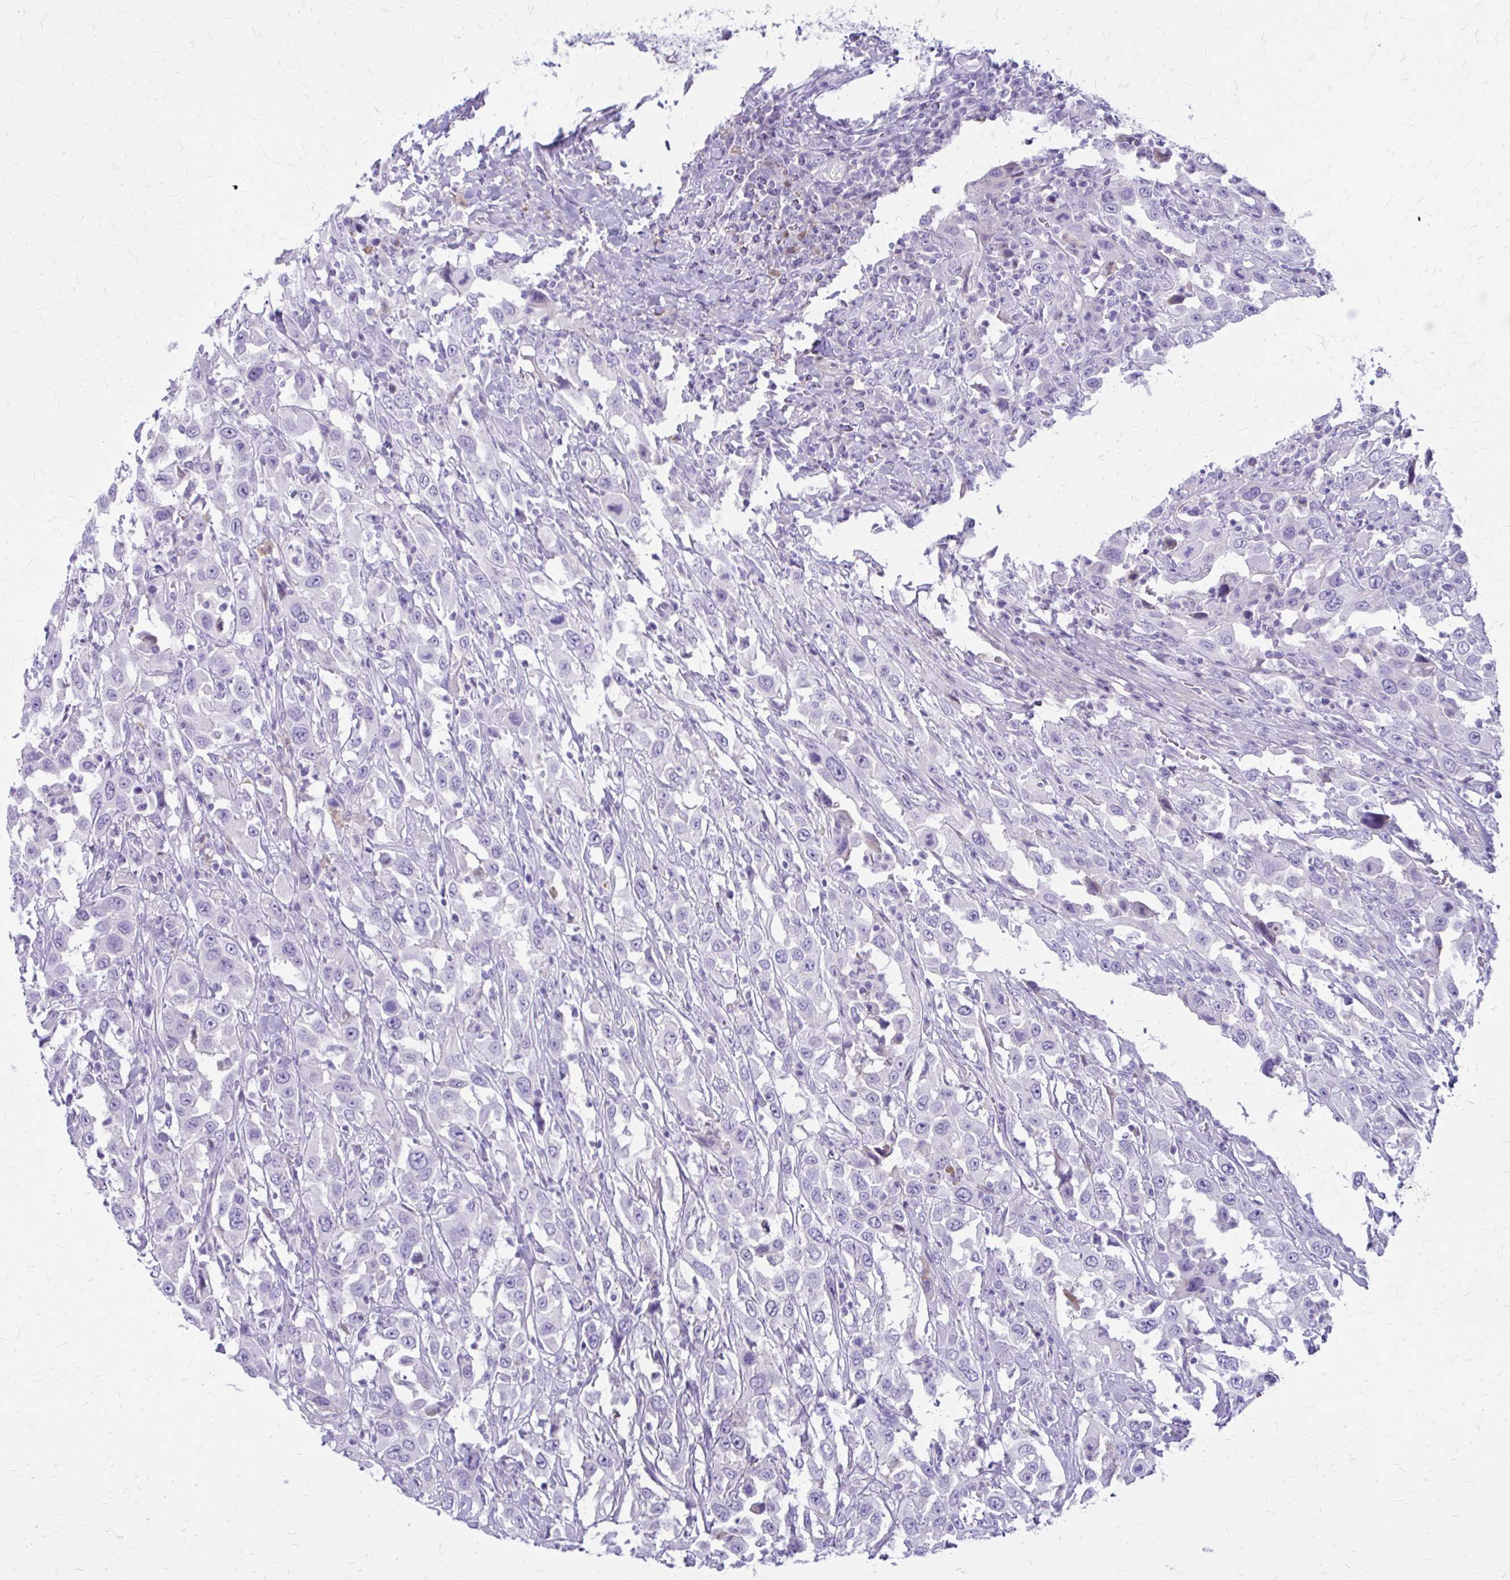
{"staining": {"intensity": "negative", "quantity": "none", "location": "none"}, "tissue": "urothelial cancer", "cell_type": "Tumor cells", "image_type": "cancer", "snomed": [{"axis": "morphology", "description": "Urothelial carcinoma, High grade"}, {"axis": "topography", "description": "Urinary bladder"}], "caption": "Image shows no protein positivity in tumor cells of urothelial cancer tissue.", "gene": "SIGLEC11", "patient": {"sex": "male", "age": 61}}